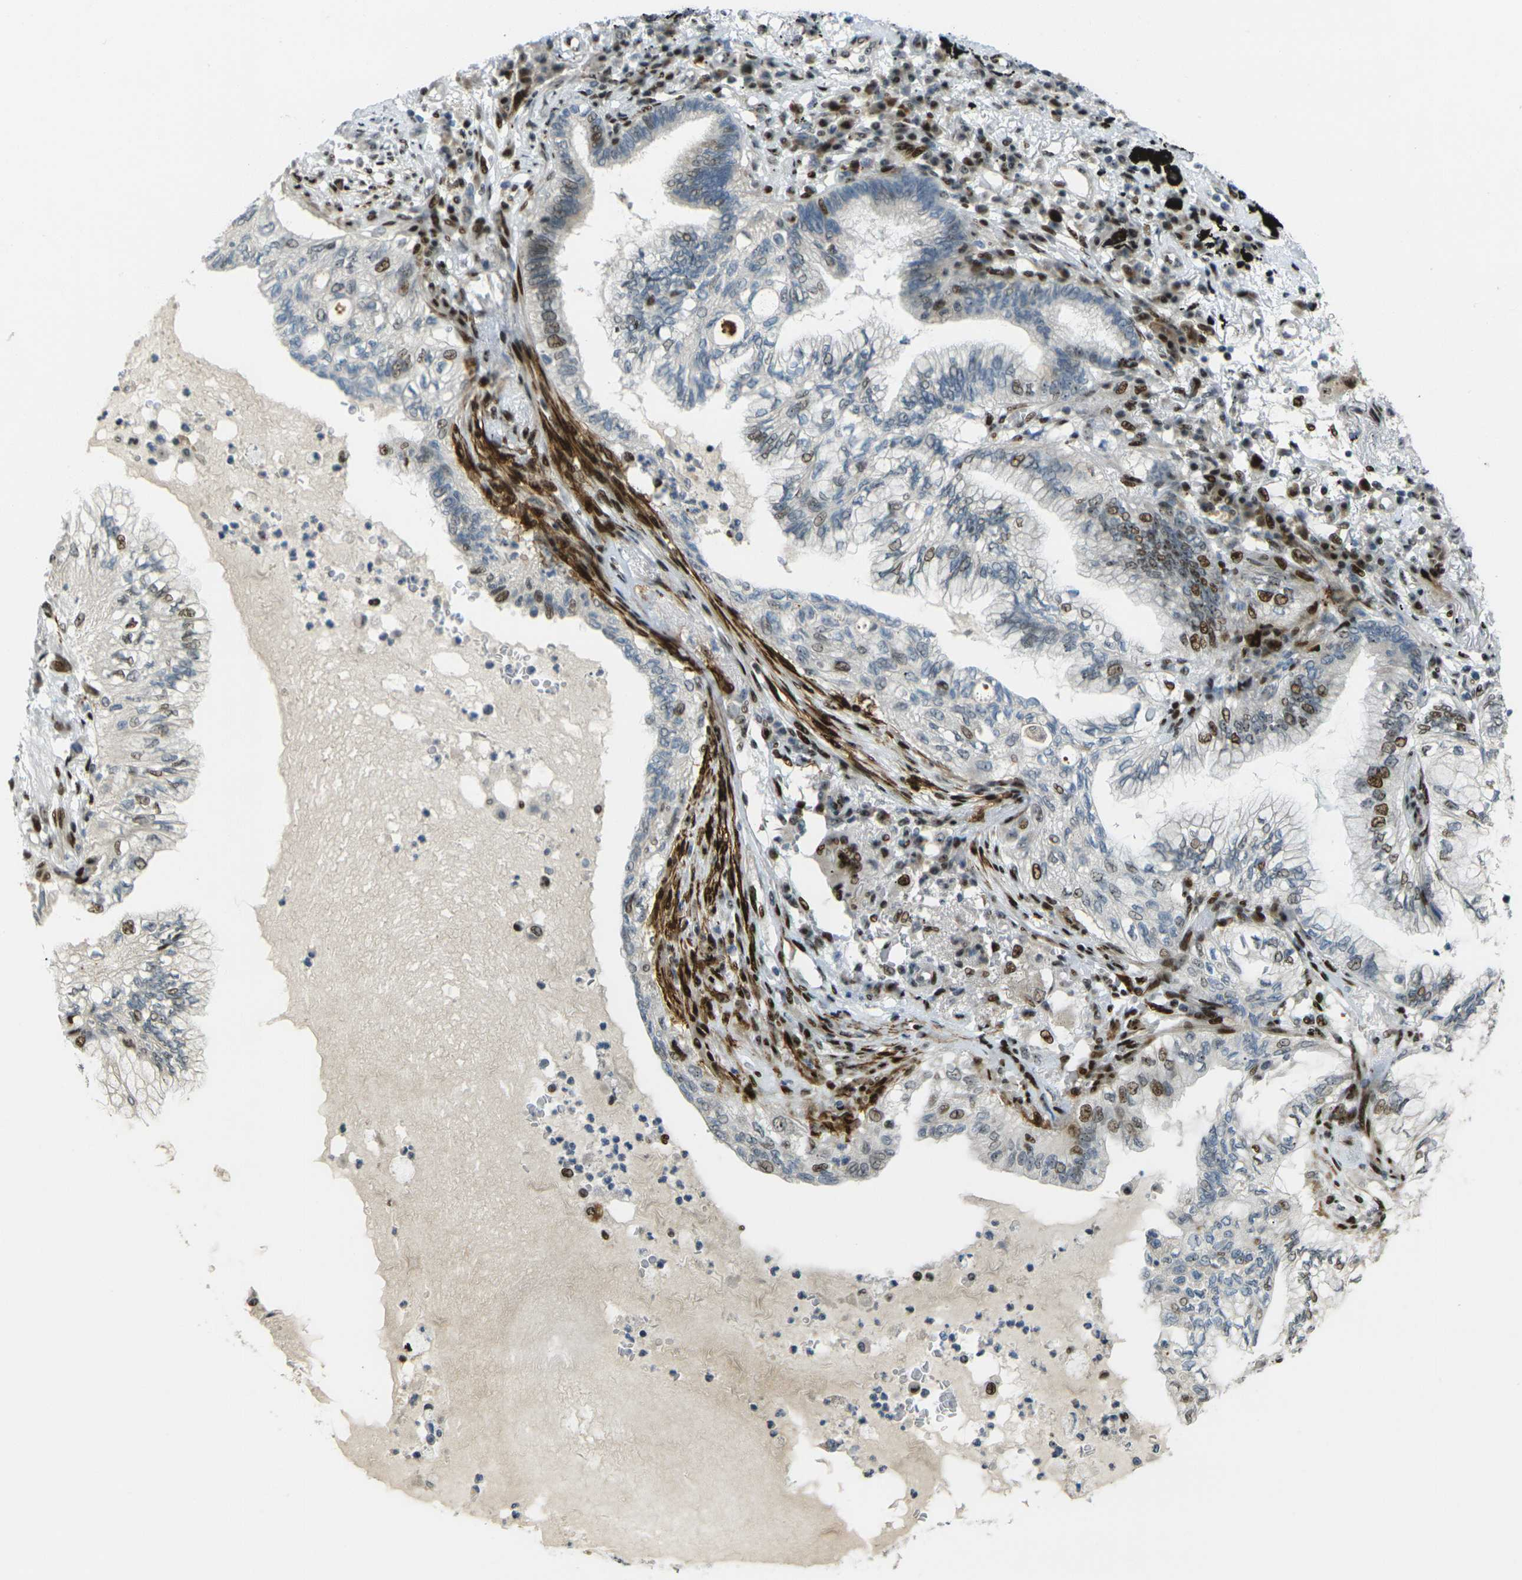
{"staining": {"intensity": "strong", "quantity": "25%-75%", "location": "cytoplasmic/membranous,nuclear"}, "tissue": "lung cancer", "cell_type": "Tumor cells", "image_type": "cancer", "snomed": [{"axis": "morphology", "description": "Normal tissue, NOS"}, {"axis": "morphology", "description": "Adenocarcinoma, NOS"}, {"axis": "topography", "description": "Bronchus"}, {"axis": "topography", "description": "Lung"}], "caption": "Tumor cells exhibit high levels of strong cytoplasmic/membranous and nuclear staining in about 25%-75% of cells in human adenocarcinoma (lung).", "gene": "UBE2C", "patient": {"sex": "female", "age": 70}}